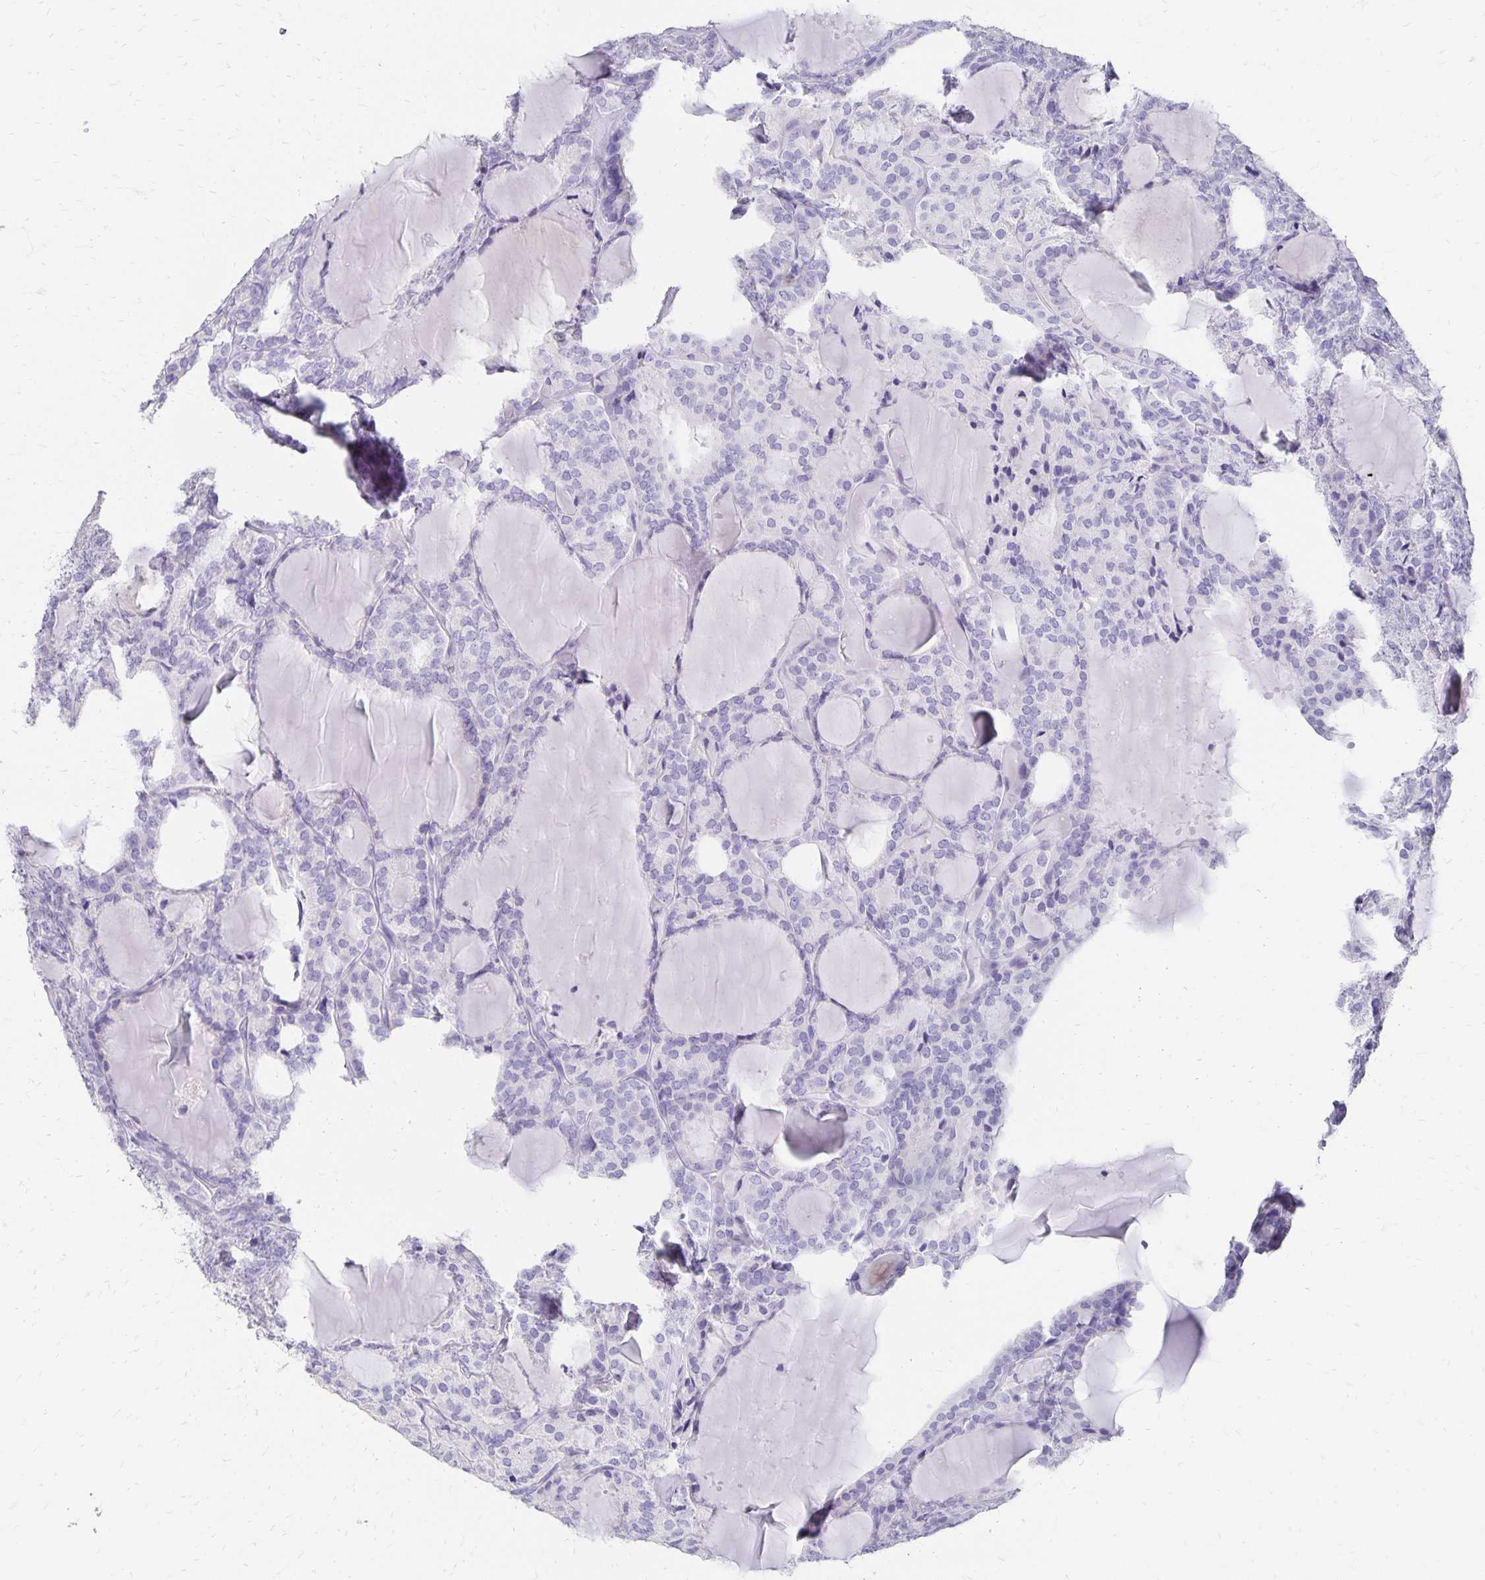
{"staining": {"intensity": "negative", "quantity": "none", "location": "none"}, "tissue": "thyroid cancer", "cell_type": "Tumor cells", "image_type": "cancer", "snomed": [{"axis": "morphology", "description": "Follicular adenoma carcinoma, NOS"}, {"axis": "topography", "description": "Thyroid gland"}], "caption": "Thyroid cancer (follicular adenoma carcinoma) stained for a protein using immunohistochemistry reveals no expression tumor cells.", "gene": "DYNLT4", "patient": {"sex": "male", "age": 74}}